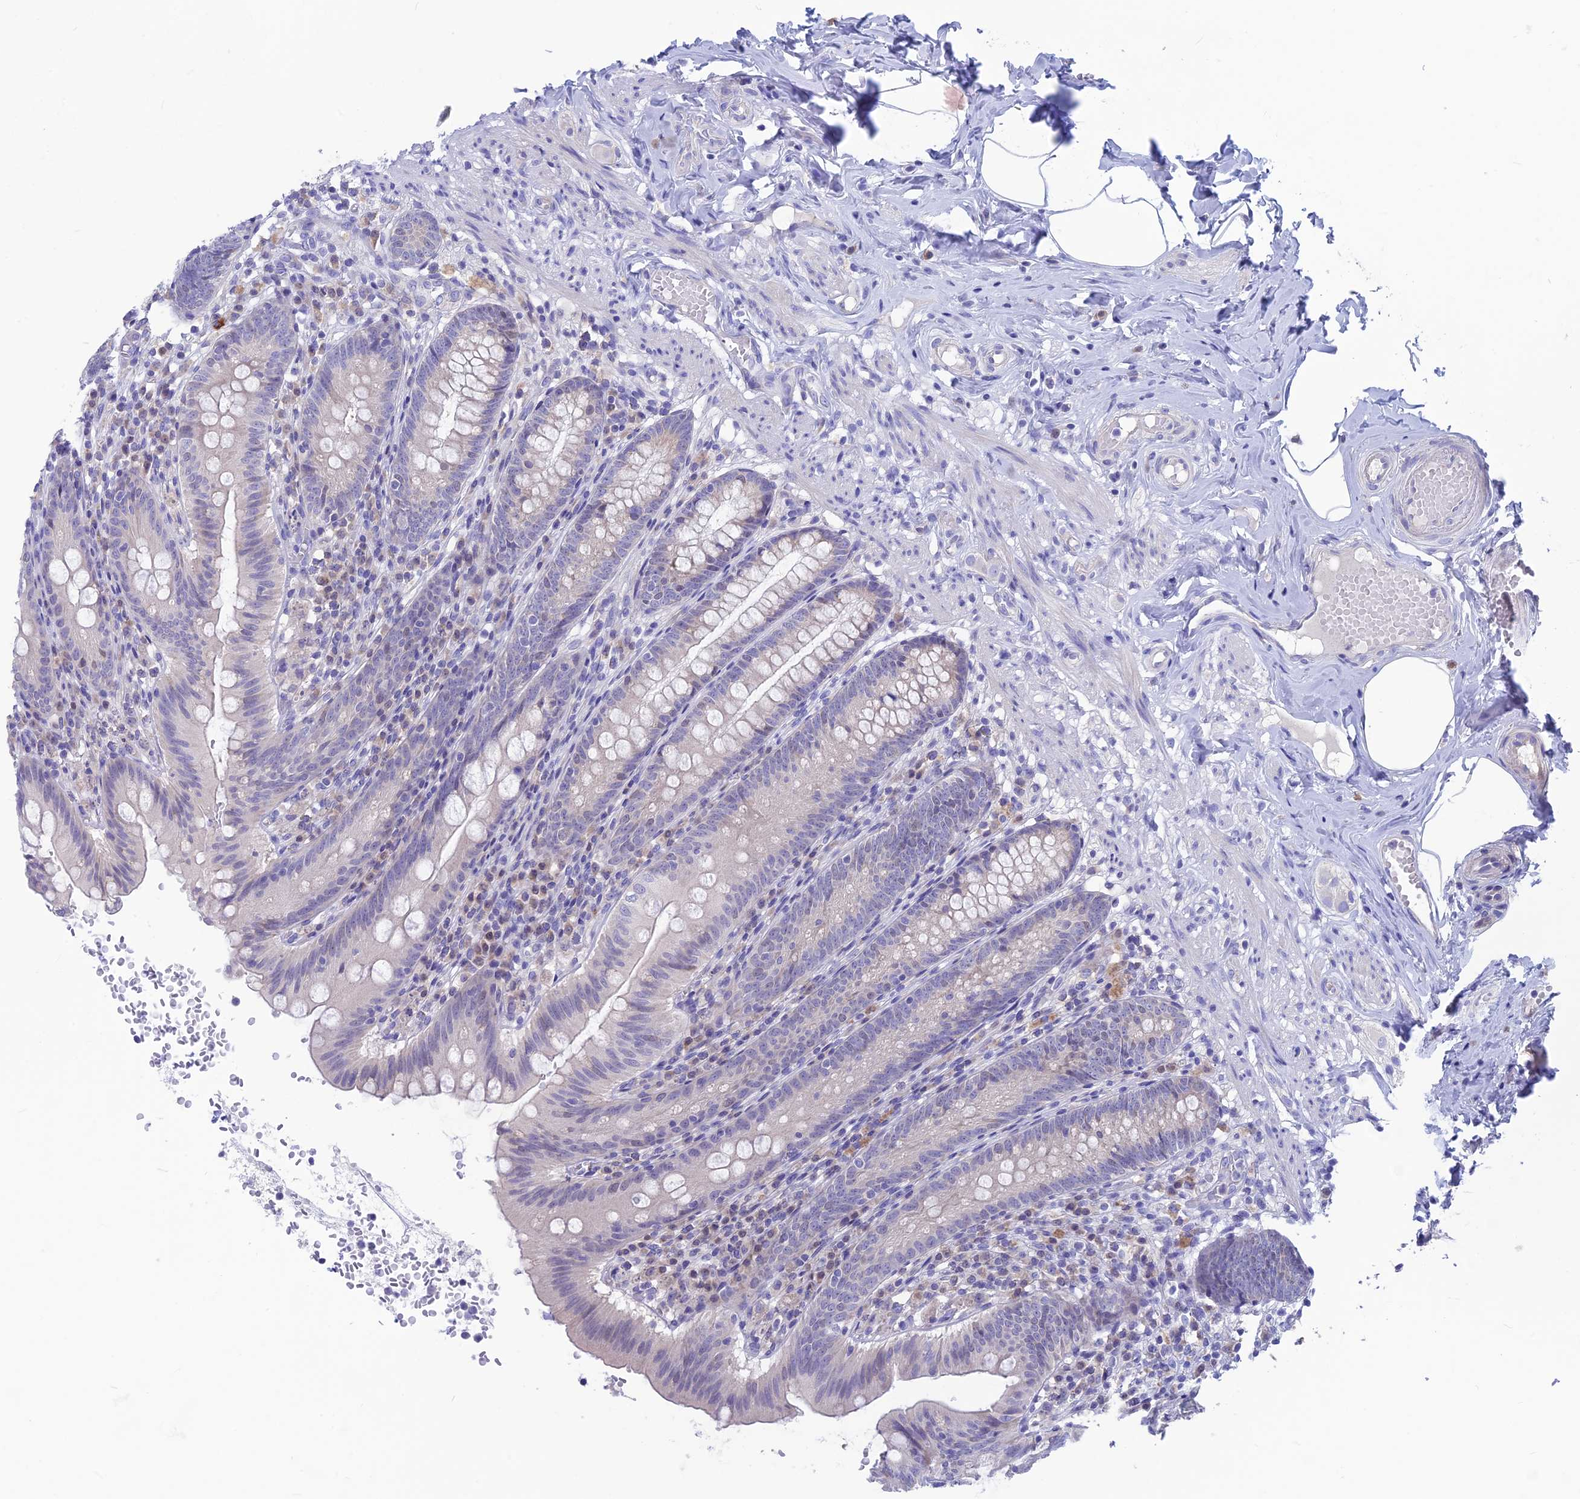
{"staining": {"intensity": "negative", "quantity": "none", "location": "none"}, "tissue": "appendix", "cell_type": "Glandular cells", "image_type": "normal", "snomed": [{"axis": "morphology", "description": "Normal tissue, NOS"}, {"axis": "topography", "description": "Appendix"}], "caption": "Immunohistochemistry of benign human appendix demonstrates no expression in glandular cells. The staining was performed using DAB (3,3'-diaminobenzidine) to visualize the protein expression in brown, while the nuclei were stained in blue with hematoxylin (Magnification: 20x).", "gene": "SNTN", "patient": {"sex": "male", "age": 55}}